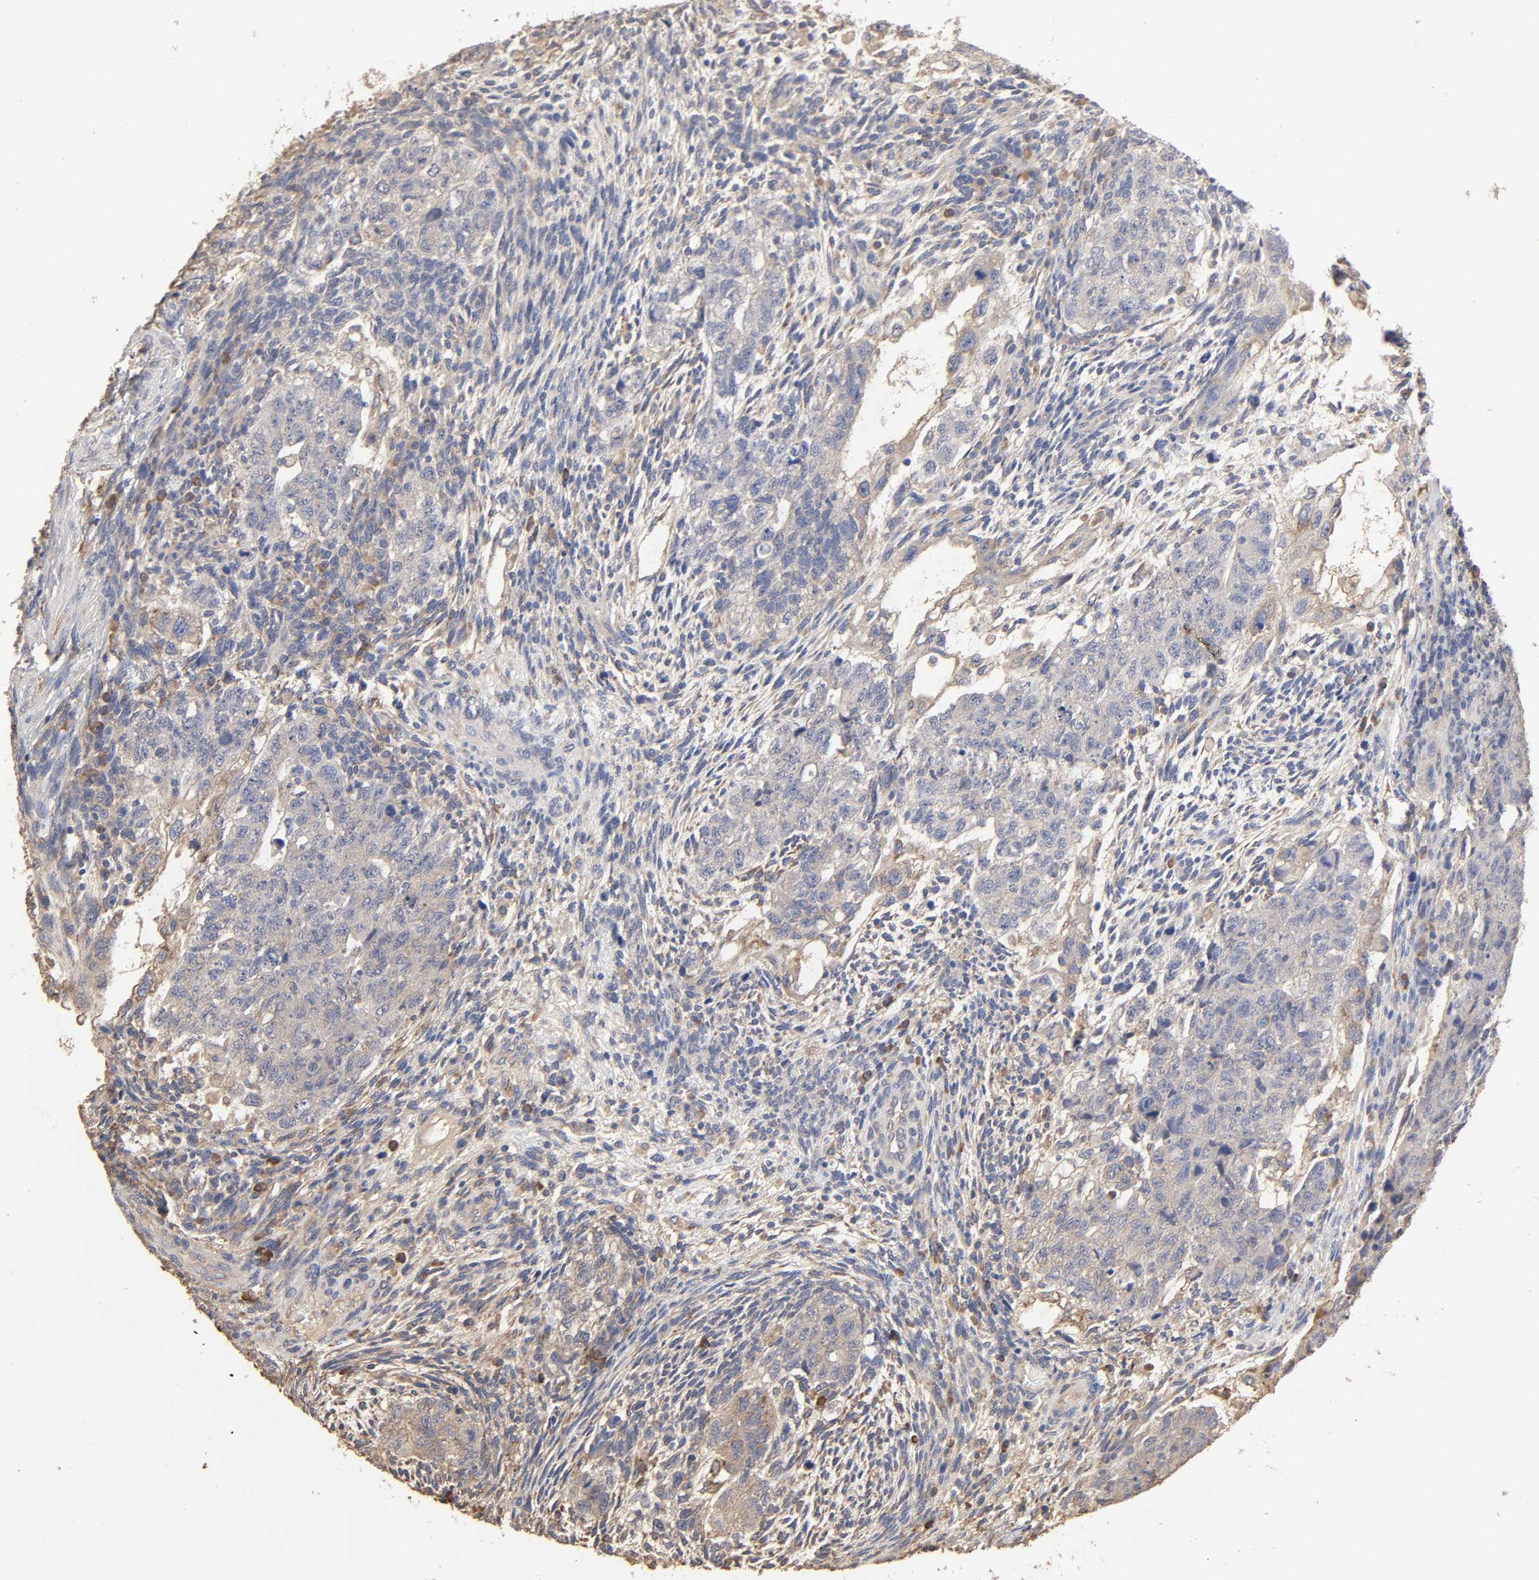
{"staining": {"intensity": "weak", "quantity": "25%-75%", "location": "cytoplasmic/membranous"}, "tissue": "testis cancer", "cell_type": "Tumor cells", "image_type": "cancer", "snomed": [{"axis": "morphology", "description": "Normal tissue, NOS"}, {"axis": "morphology", "description": "Carcinoma, Embryonal, NOS"}, {"axis": "topography", "description": "Testis"}], "caption": "Protein analysis of embryonal carcinoma (testis) tissue demonstrates weak cytoplasmic/membranous positivity in approximately 25%-75% of tumor cells.", "gene": "EIF4G2", "patient": {"sex": "male", "age": 36}}